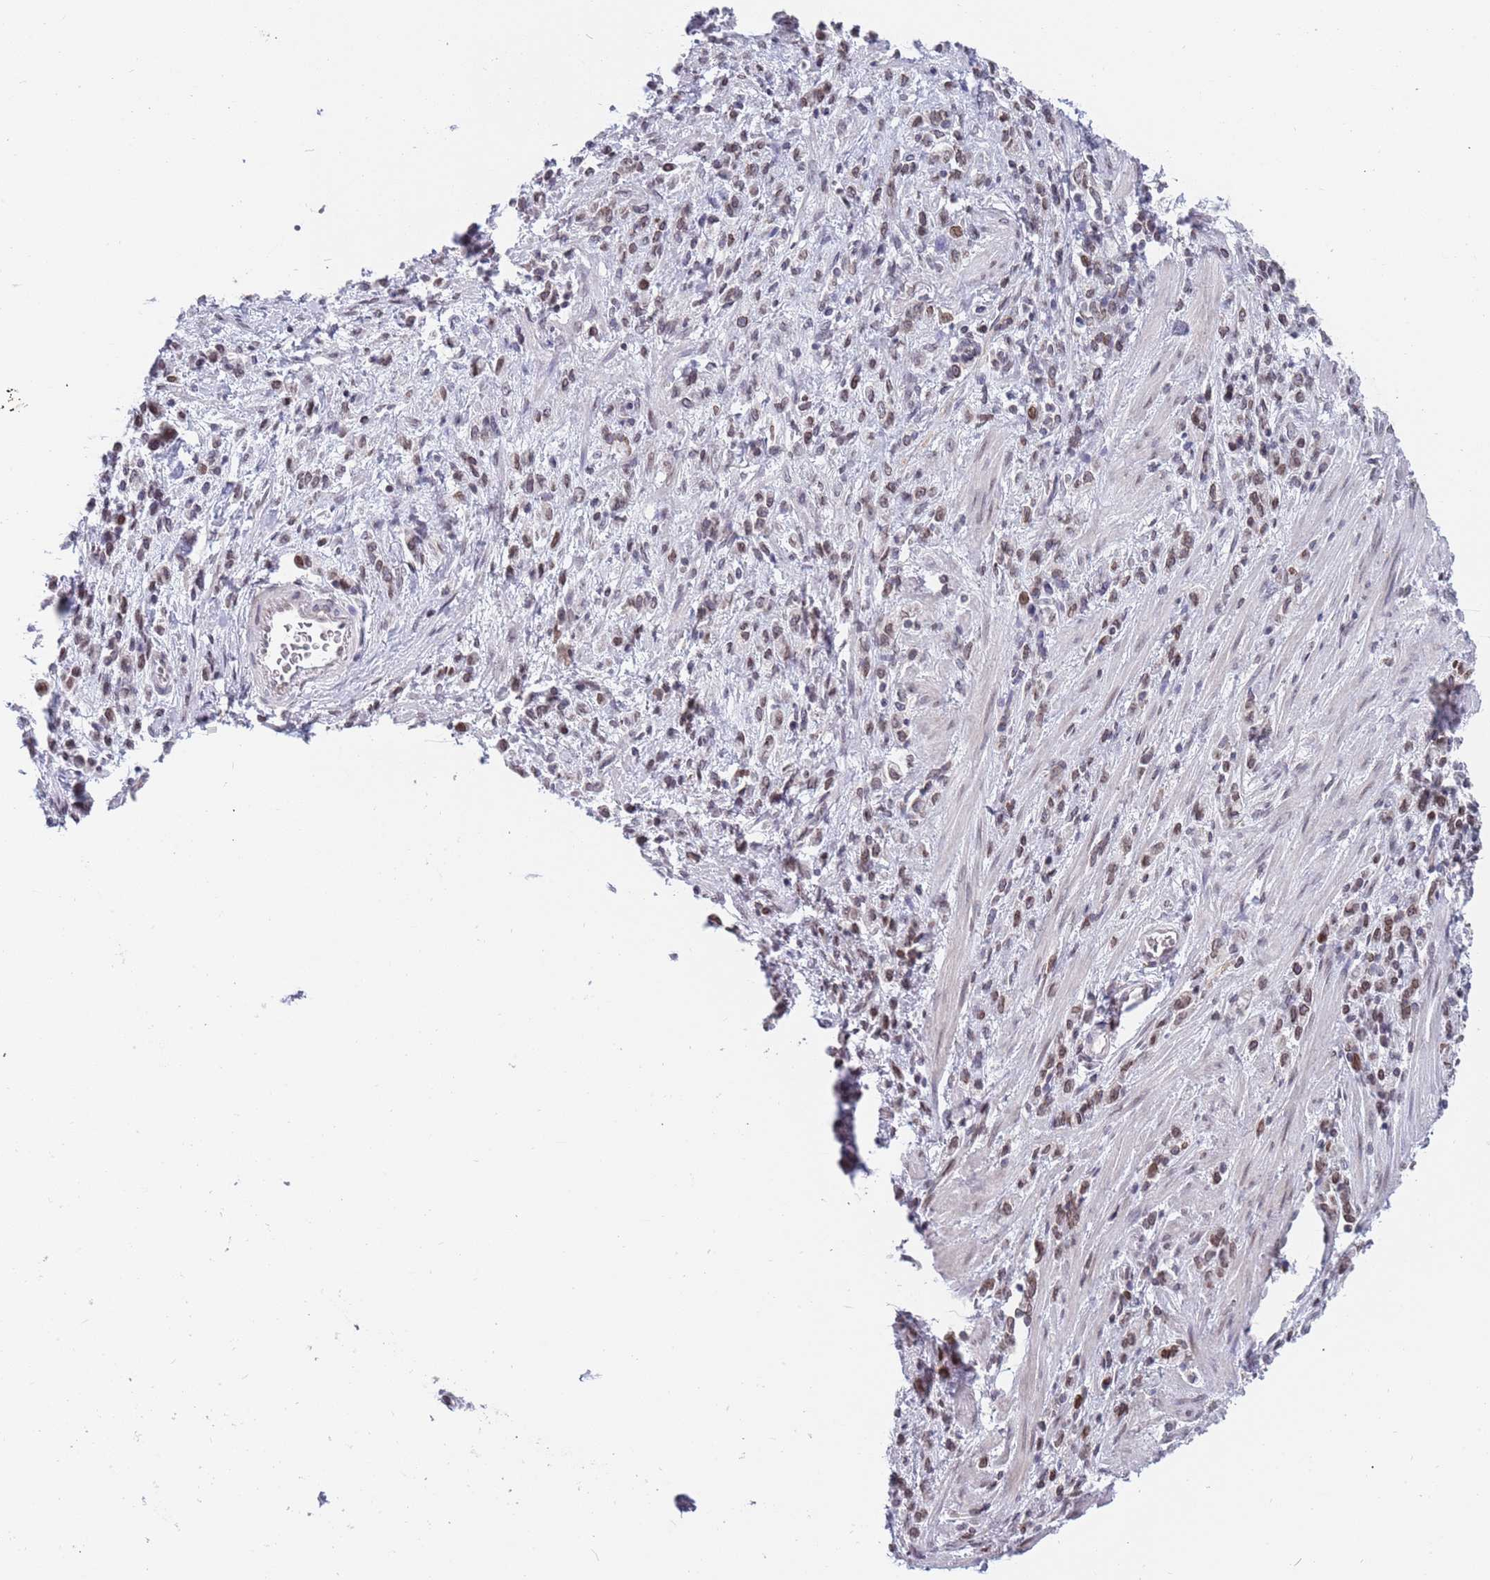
{"staining": {"intensity": "weak", "quantity": ">75%", "location": "nuclear"}, "tissue": "stomach cancer", "cell_type": "Tumor cells", "image_type": "cancer", "snomed": [{"axis": "morphology", "description": "Adenocarcinoma, NOS"}, {"axis": "topography", "description": "Stomach"}], "caption": "Immunohistochemistry (IHC) histopathology image of neoplastic tissue: human stomach cancer stained using immunohistochemistry (IHC) reveals low levels of weak protein expression localized specifically in the nuclear of tumor cells, appearing as a nuclear brown color.", "gene": "KLHDC2", "patient": {"sex": "male", "age": 77}}